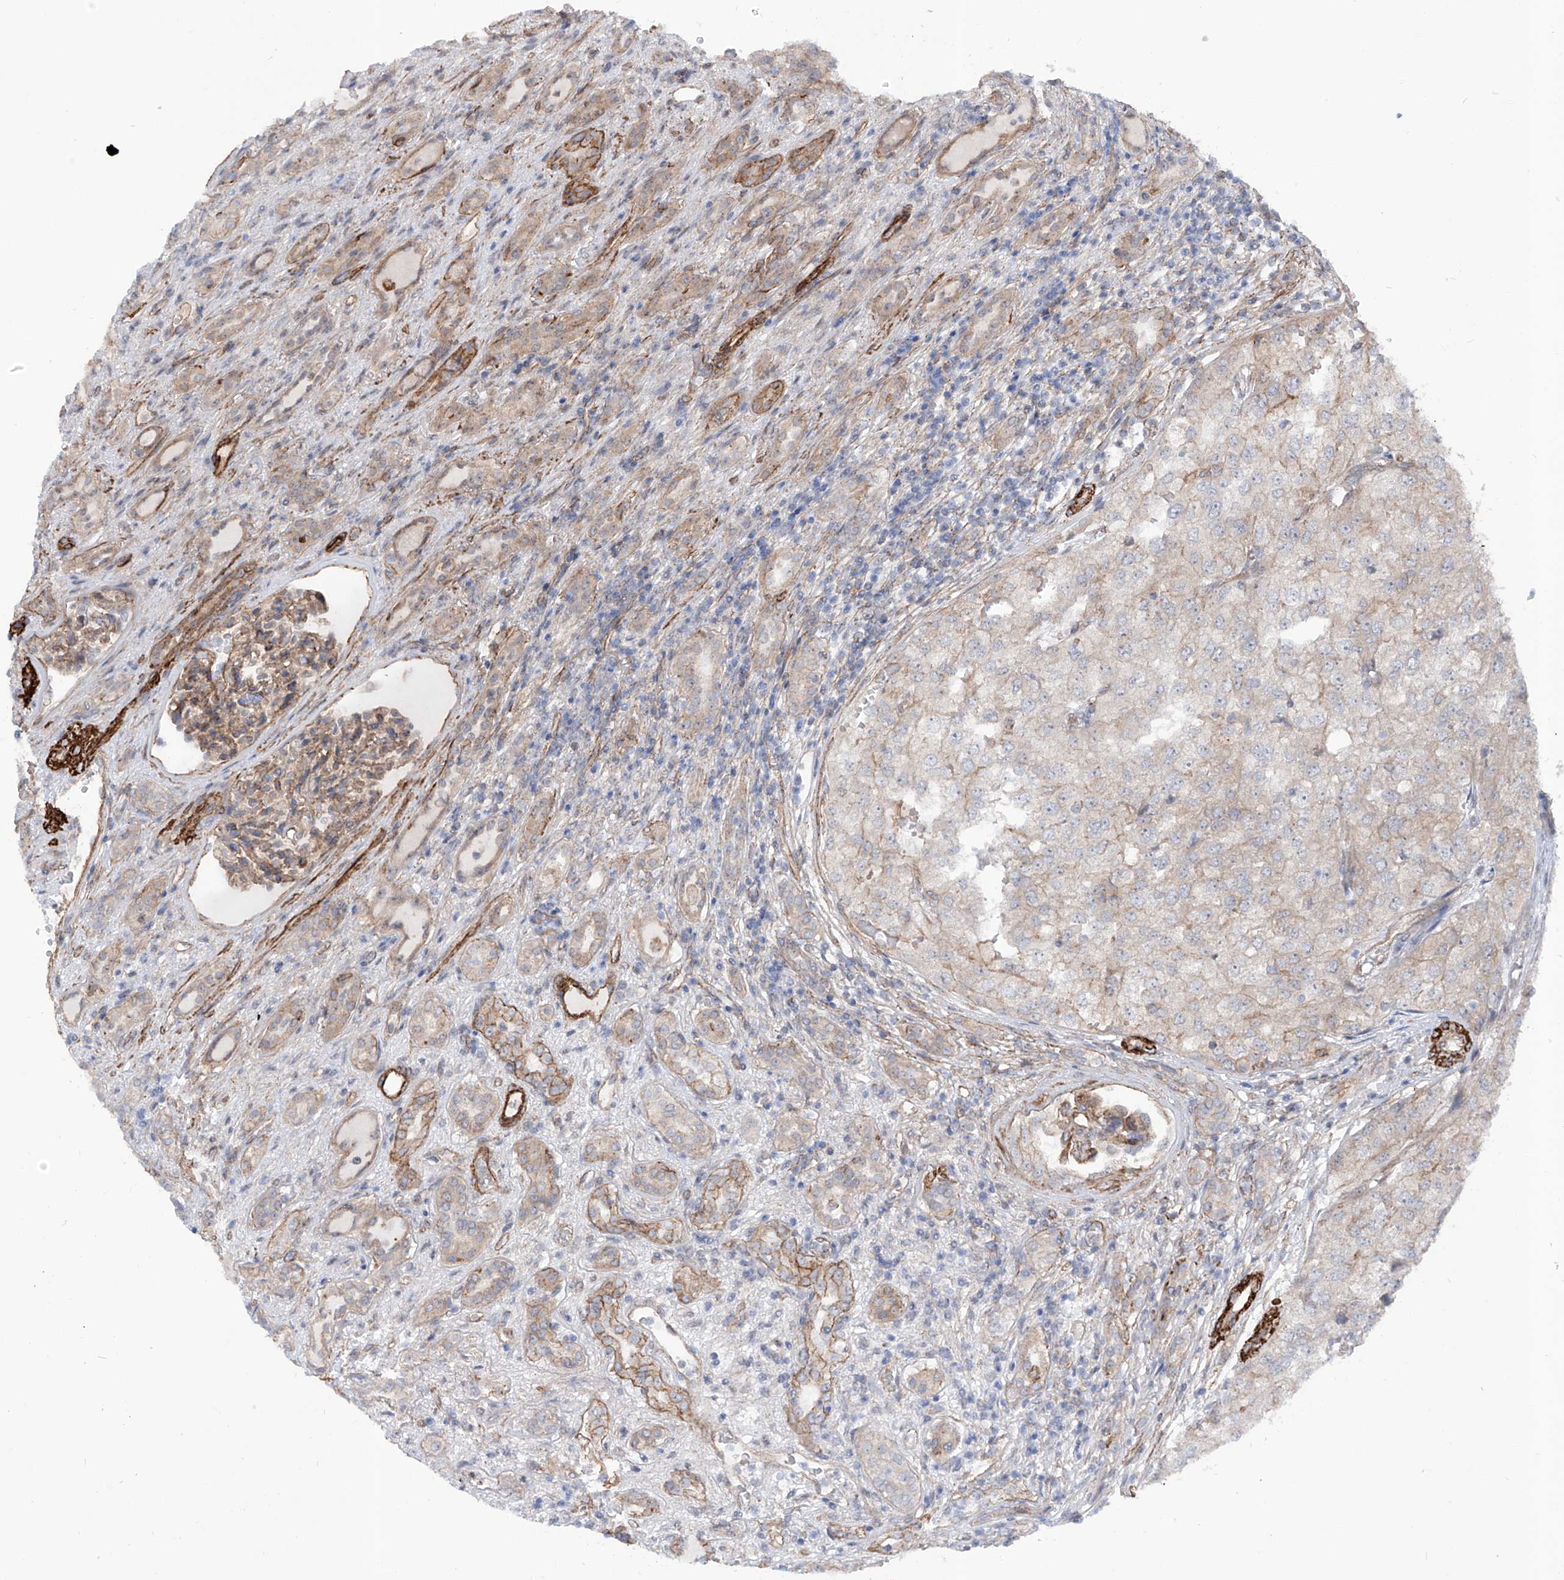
{"staining": {"intensity": "negative", "quantity": "none", "location": "none"}, "tissue": "renal cancer", "cell_type": "Tumor cells", "image_type": "cancer", "snomed": [{"axis": "morphology", "description": "Adenocarcinoma, NOS"}, {"axis": "topography", "description": "Kidney"}], "caption": "Immunohistochemical staining of human renal cancer reveals no significant staining in tumor cells.", "gene": "ZNF490", "patient": {"sex": "female", "age": 54}}